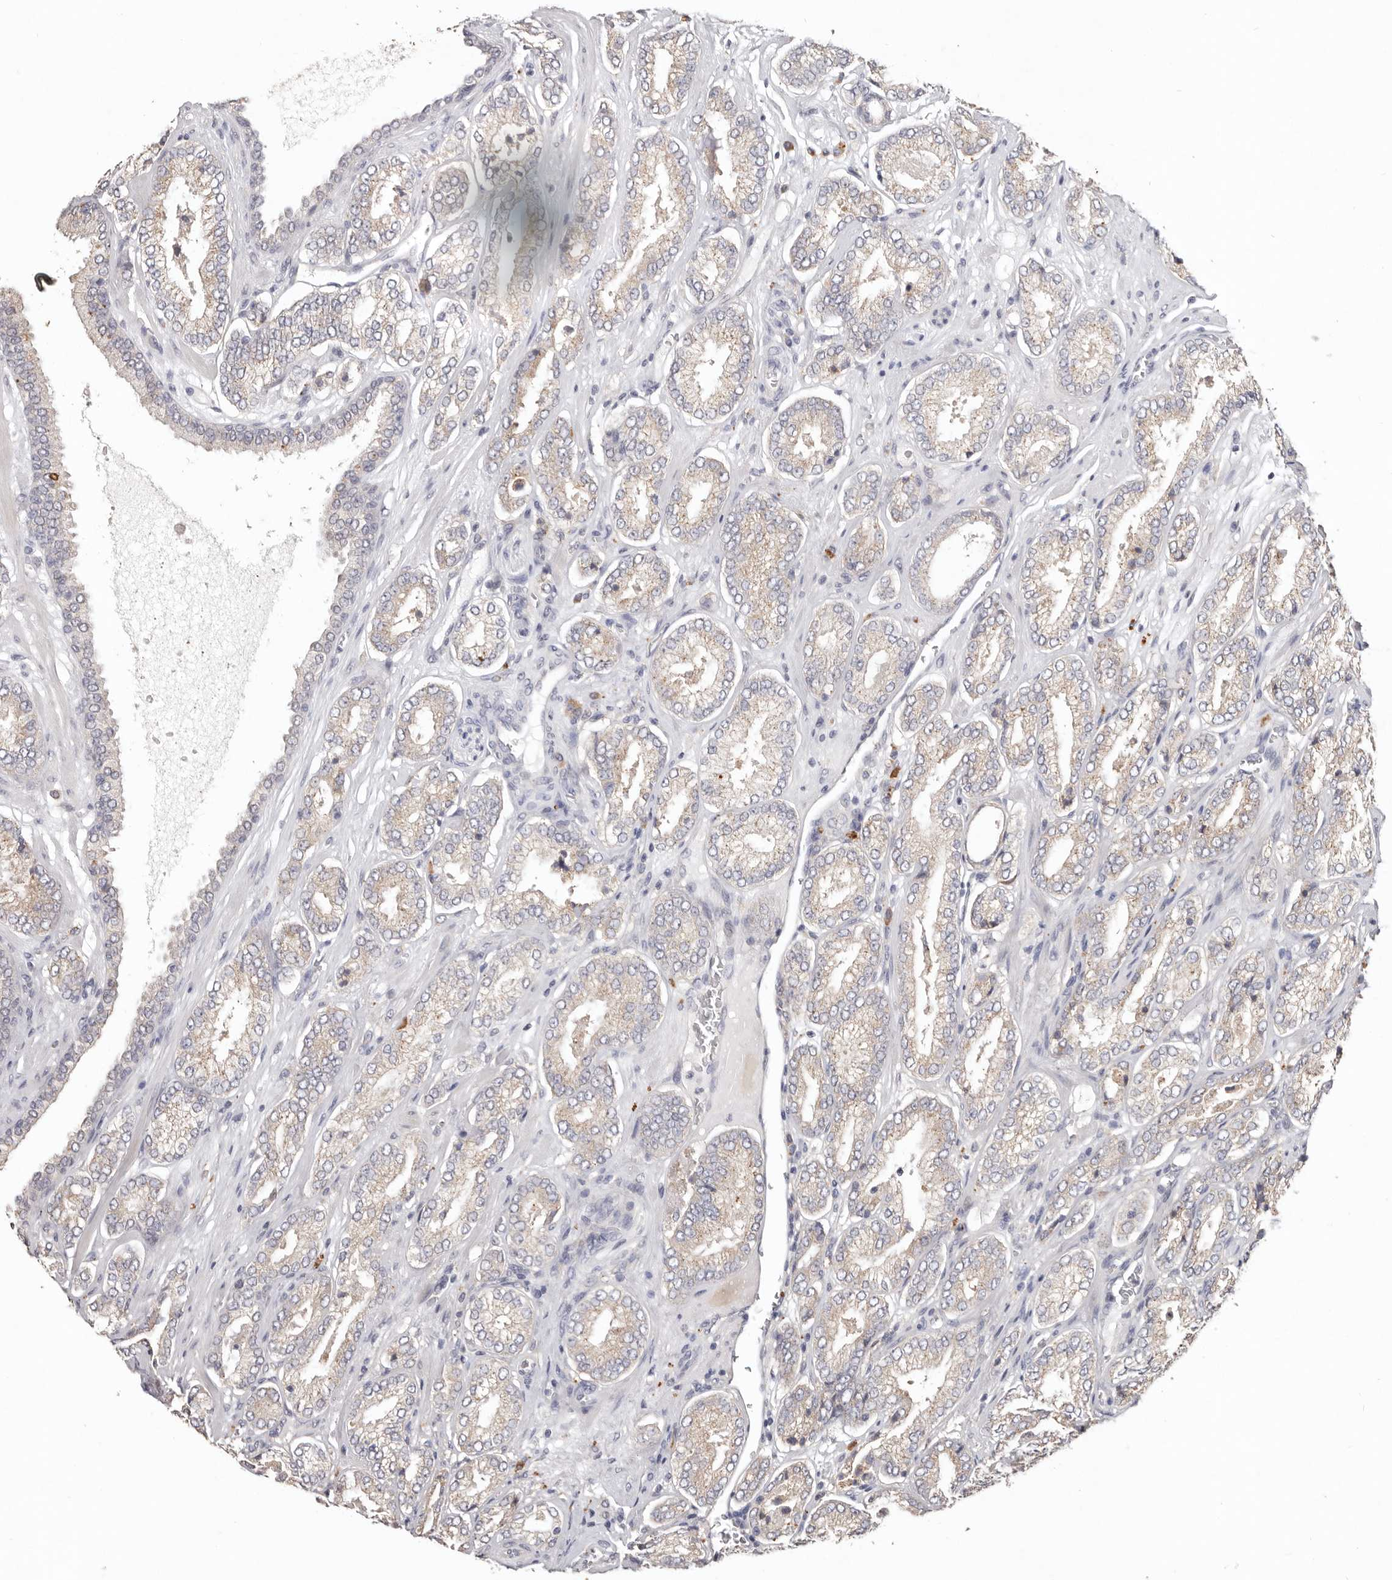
{"staining": {"intensity": "weak", "quantity": "25%-75%", "location": "cytoplasmic/membranous"}, "tissue": "prostate cancer", "cell_type": "Tumor cells", "image_type": "cancer", "snomed": [{"axis": "morphology", "description": "Adenocarcinoma, Low grade"}, {"axis": "topography", "description": "Prostate"}], "caption": "Tumor cells reveal low levels of weak cytoplasmic/membranous expression in about 25%-75% of cells in human adenocarcinoma (low-grade) (prostate). (brown staining indicates protein expression, while blue staining denotes nuclei).", "gene": "WDR77", "patient": {"sex": "male", "age": 62}}